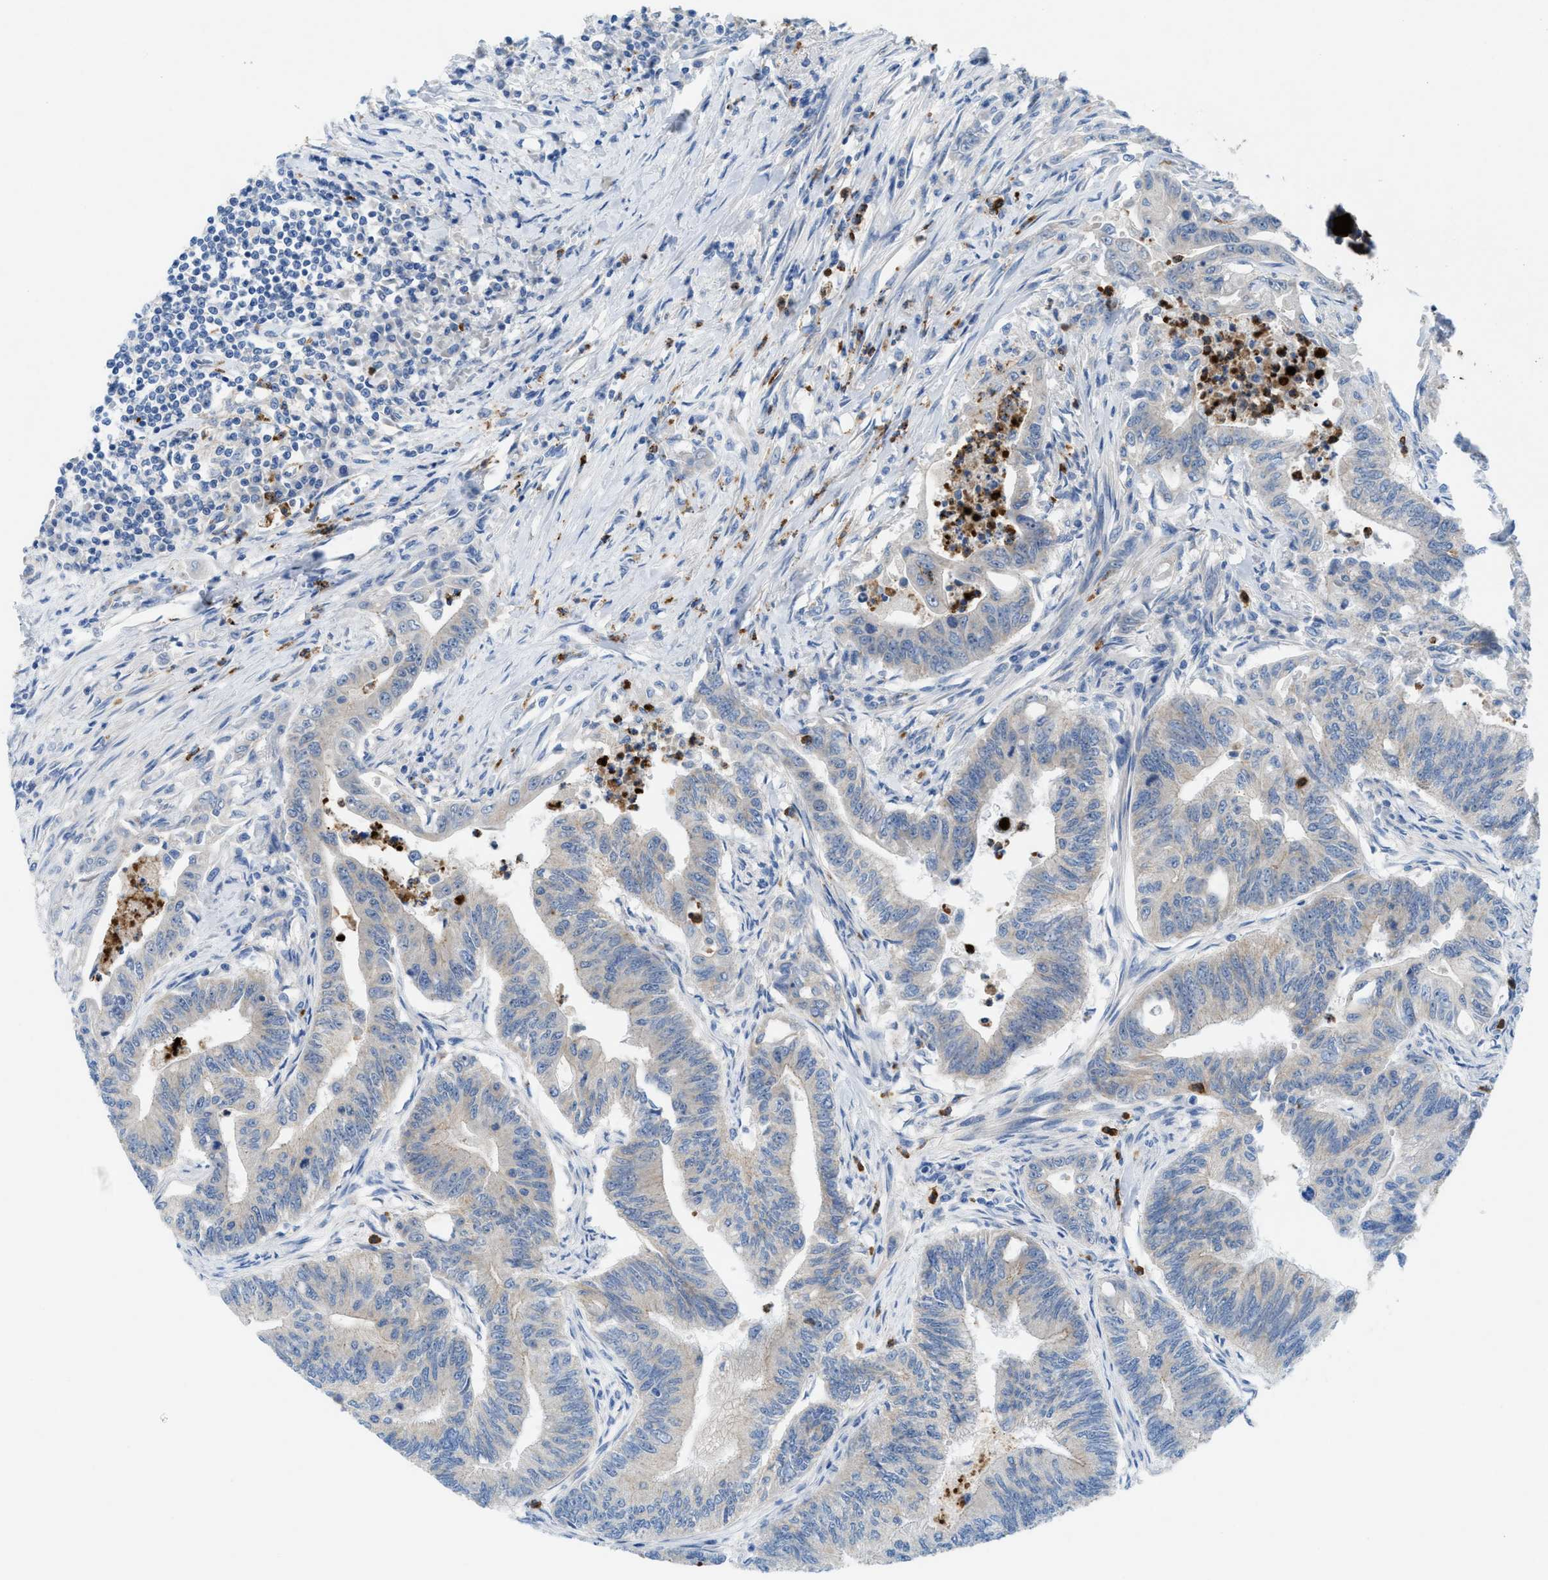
{"staining": {"intensity": "negative", "quantity": "none", "location": "none"}, "tissue": "colorectal cancer", "cell_type": "Tumor cells", "image_type": "cancer", "snomed": [{"axis": "morphology", "description": "Adenoma, NOS"}, {"axis": "morphology", "description": "Adenocarcinoma, NOS"}, {"axis": "topography", "description": "Colon"}], "caption": "Tumor cells are negative for brown protein staining in colorectal adenocarcinoma.", "gene": "CMTM1", "patient": {"sex": "male", "age": 79}}